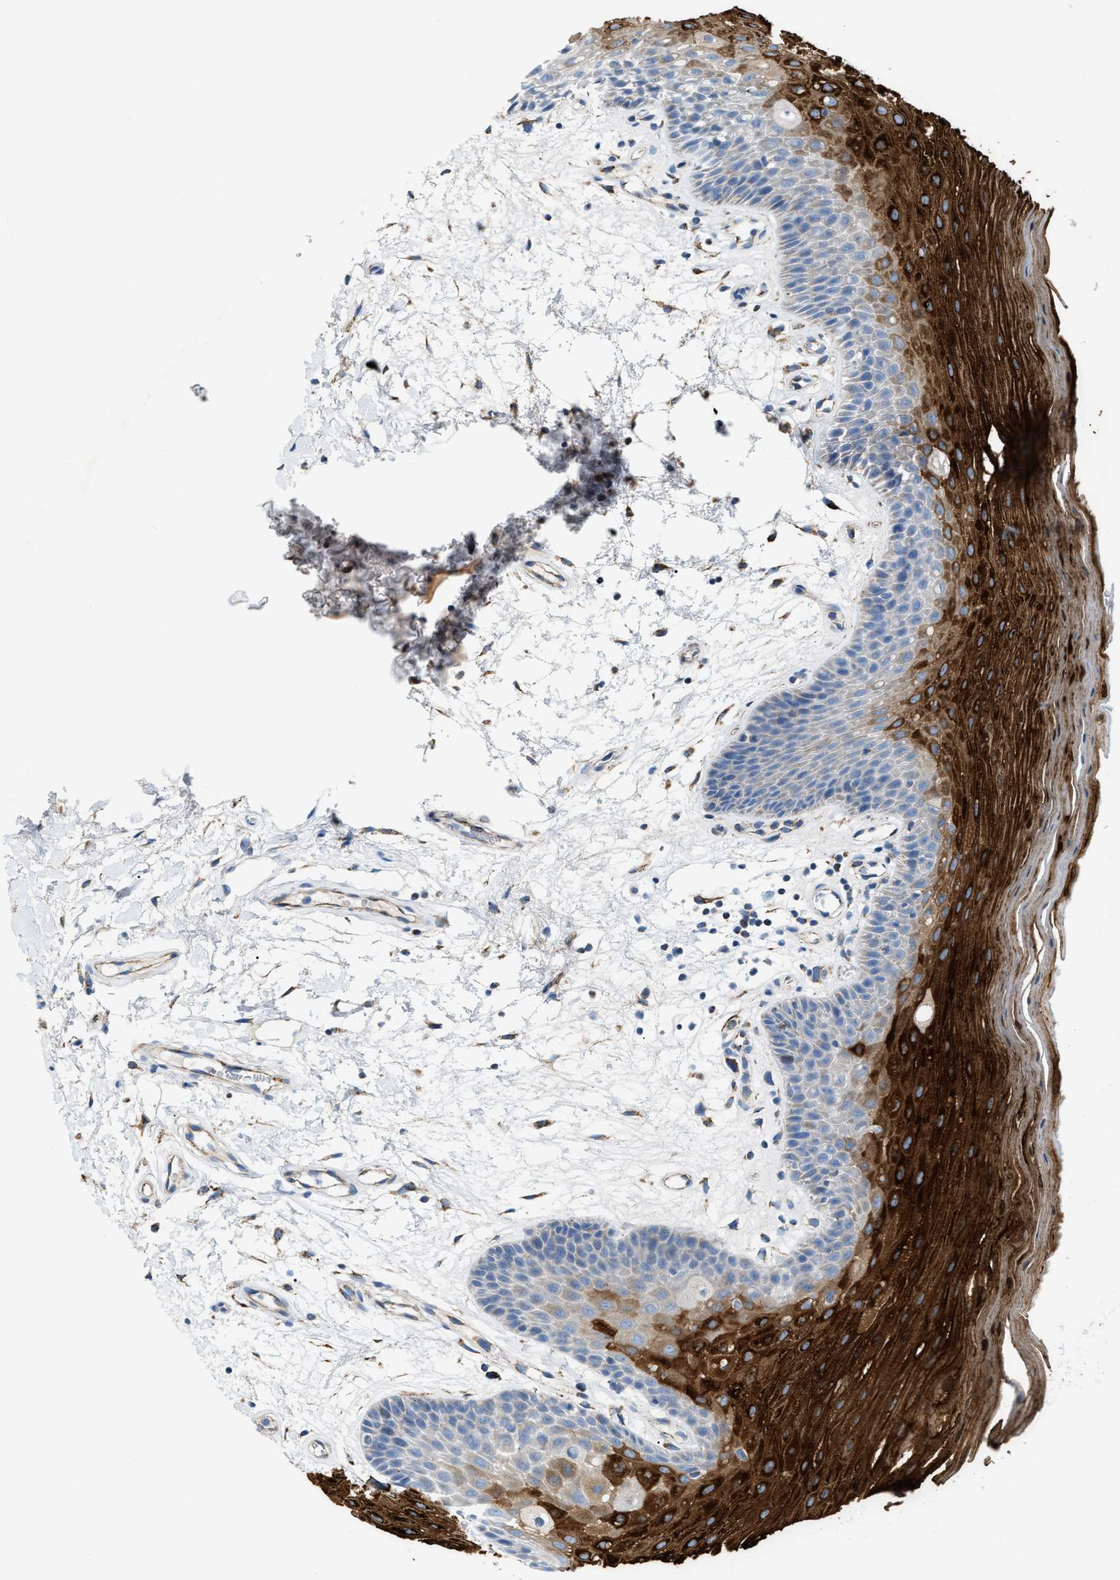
{"staining": {"intensity": "strong", "quantity": "25%-75%", "location": "cytoplasmic/membranous"}, "tissue": "oral mucosa", "cell_type": "Squamous epithelial cells", "image_type": "normal", "snomed": [{"axis": "morphology", "description": "Normal tissue, NOS"}, {"axis": "morphology", "description": "Squamous cell carcinoma, NOS"}, {"axis": "topography", "description": "Oral tissue"}, {"axis": "topography", "description": "Head-Neck"}], "caption": "Normal oral mucosa reveals strong cytoplasmic/membranous expression in approximately 25%-75% of squamous epithelial cells, visualized by immunohistochemistry. The protein is shown in brown color, while the nuclei are stained blue.", "gene": "JADE1", "patient": {"sex": "male", "age": 71}}